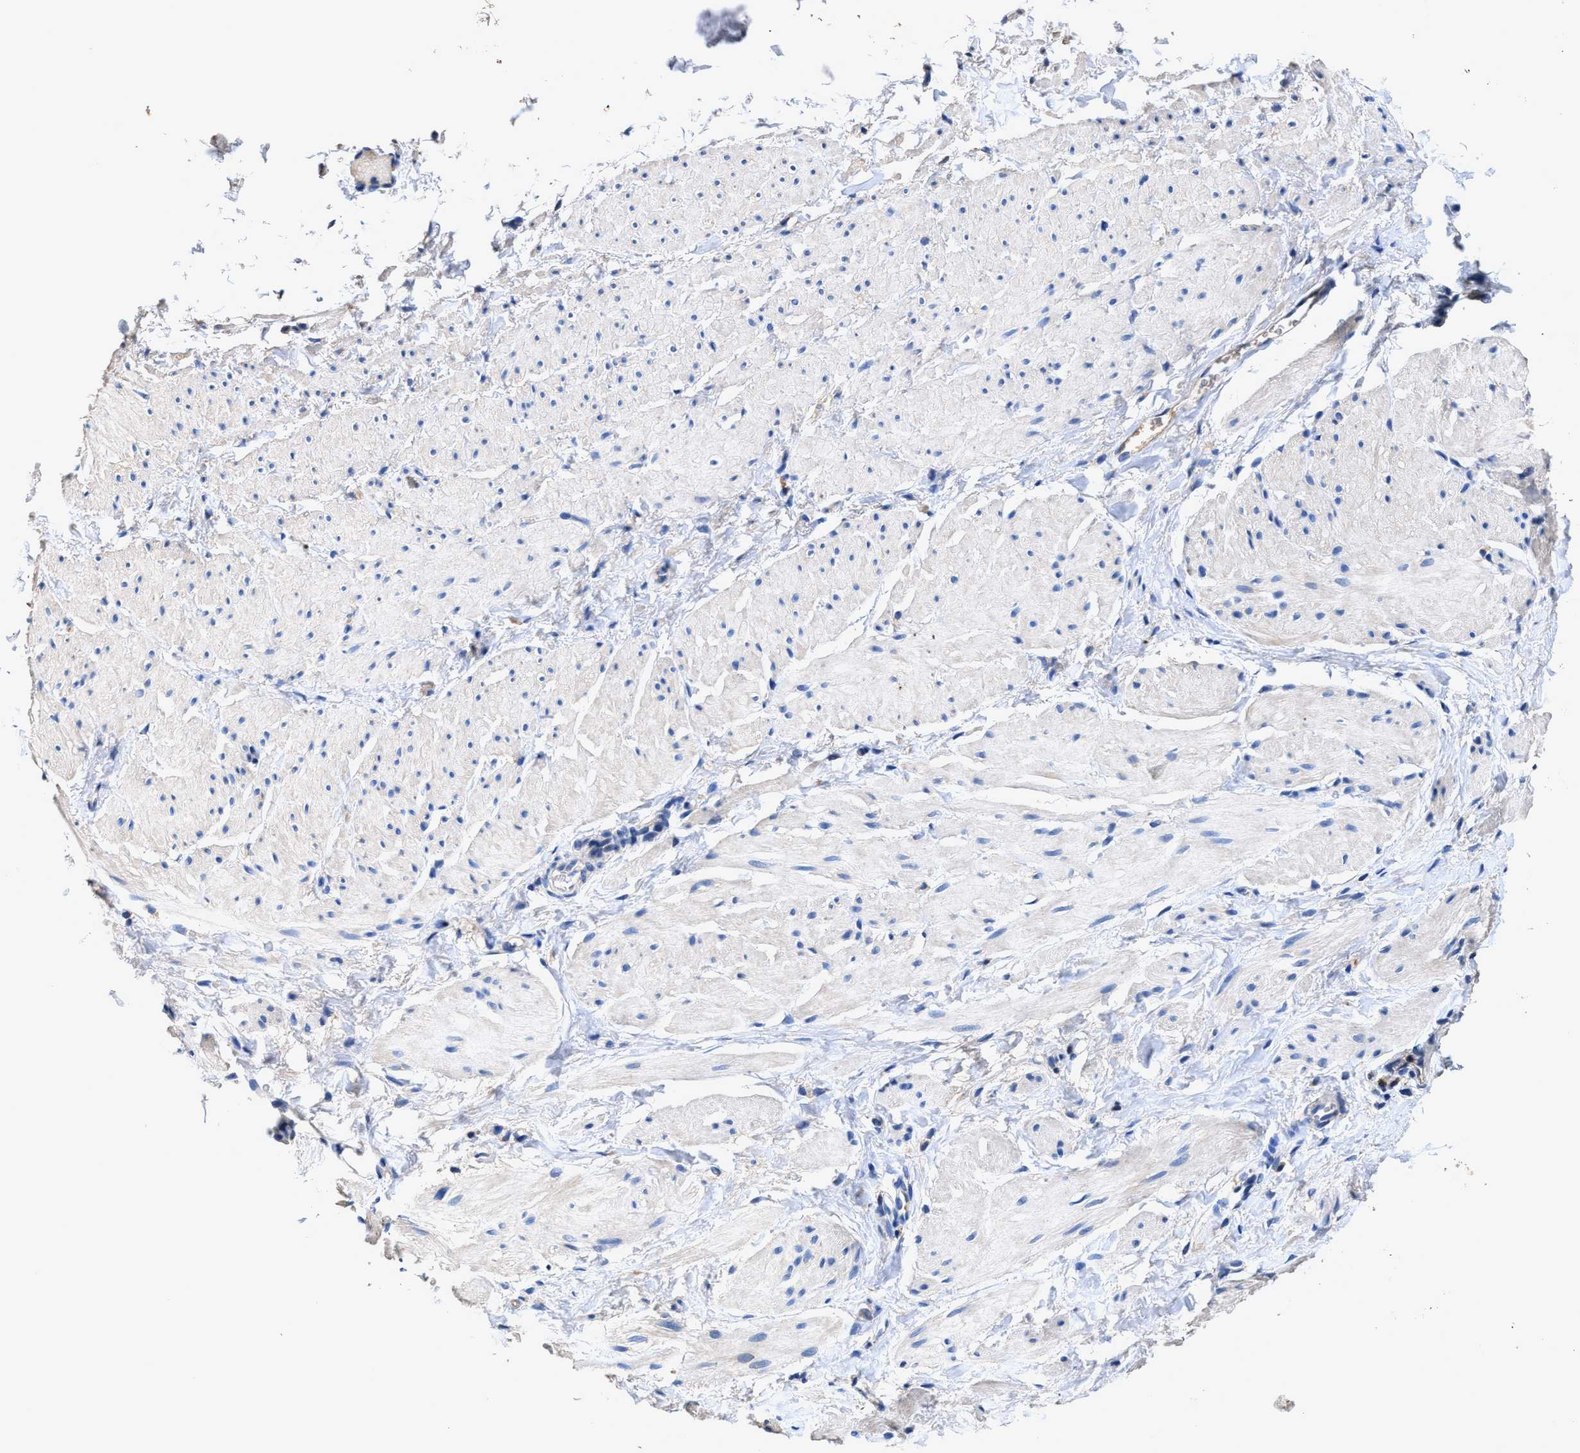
{"staining": {"intensity": "negative", "quantity": "none", "location": "none"}, "tissue": "smooth muscle", "cell_type": "Smooth muscle cells", "image_type": "normal", "snomed": [{"axis": "morphology", "description": "Normal tissue, NOS"}, {"axis": "topography", "description": "Smooth muscle"}], "caption": "Immunohistochemical staining of unremarkable human smooth muscle shows no significant staining in smooth muscle cells.", "gene": "UBR4", "patient": {"sex": "male", "age": 16}}